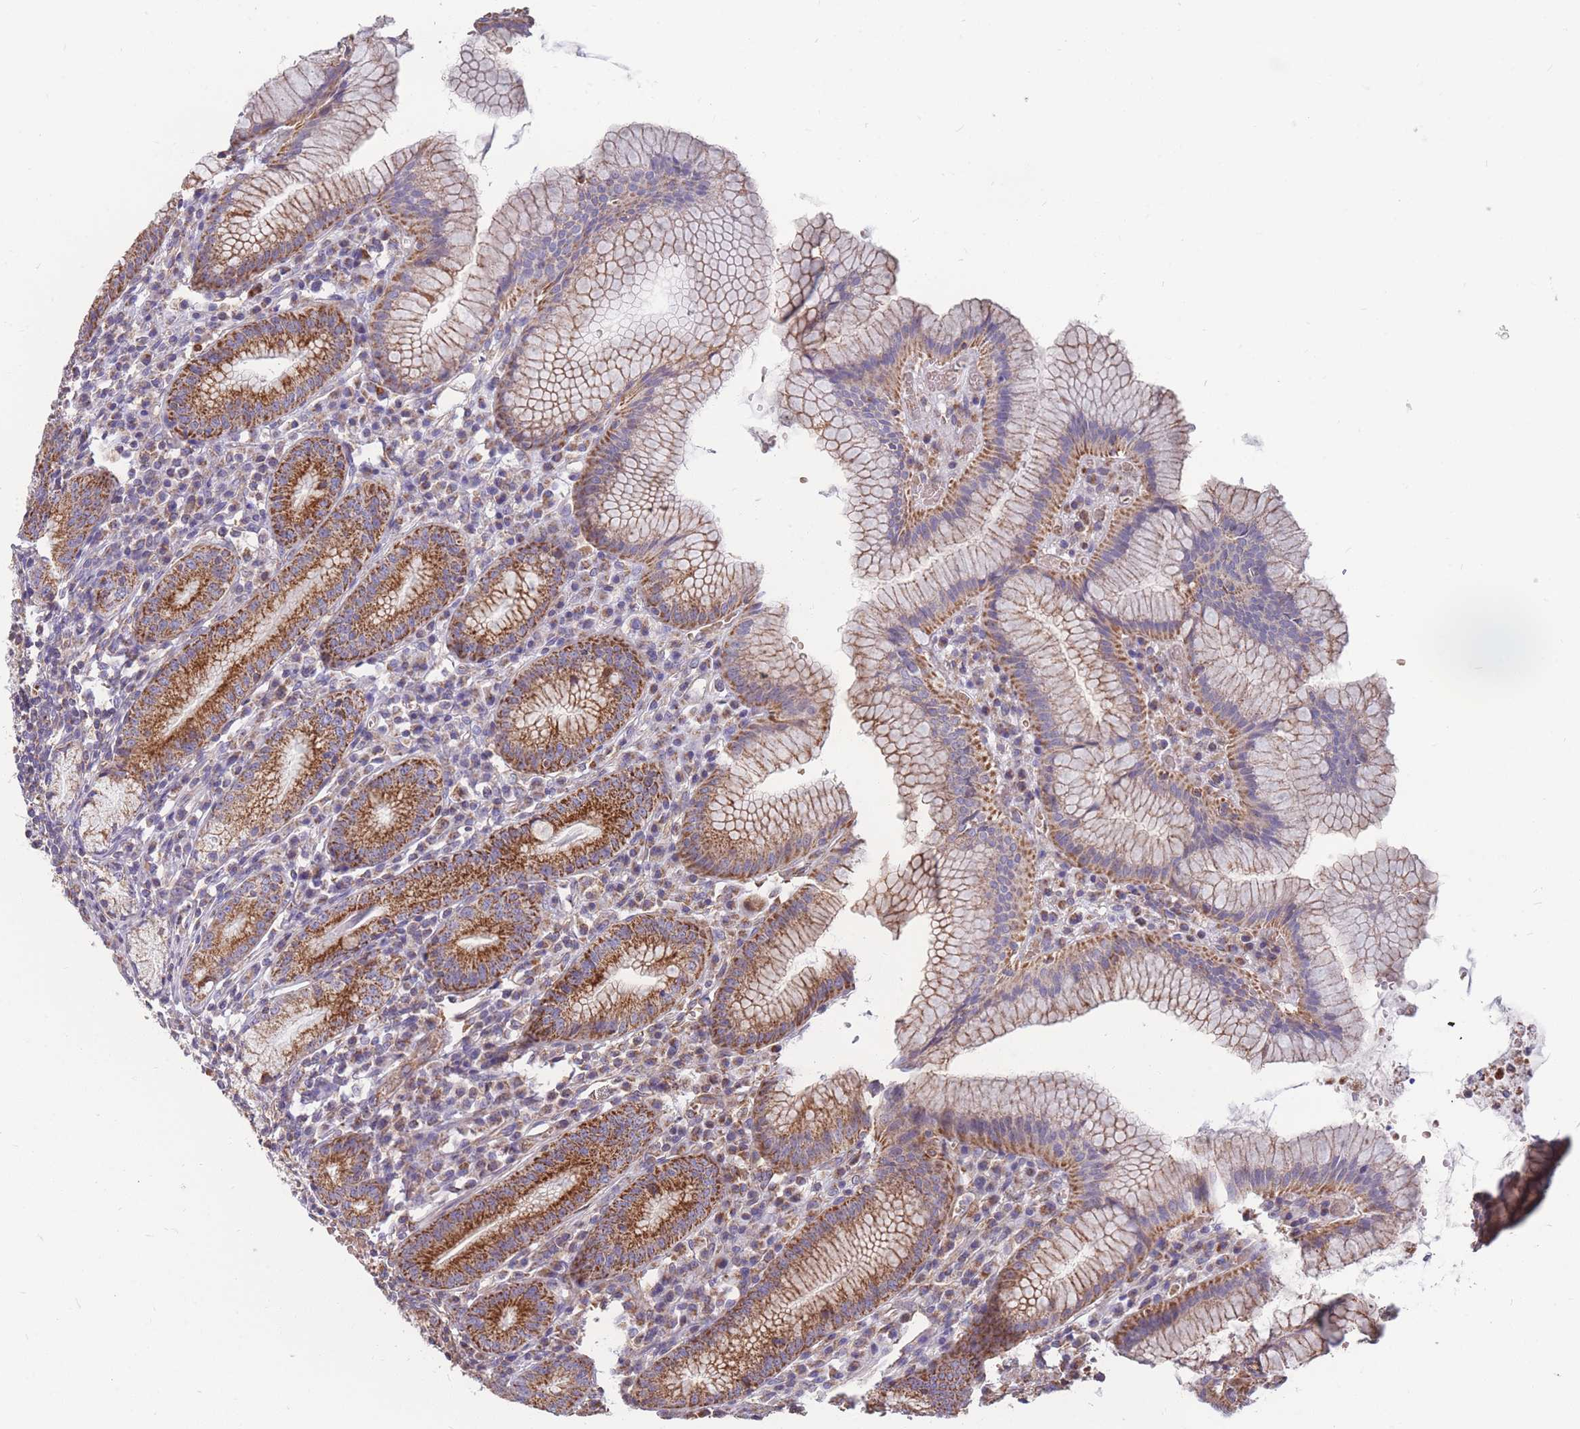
{"staining": {"intensity": "strong", "quantity": "25%-75%", "location": "cytoplasmic/membranous"}, "tissue": "stomach", "cell_type": "Glandular cells", "image_type": "normal", "snomed": [{"axis": "morphology", "description": "Normal tissue, NOS"}, {"axis": "topography", "description": "Stomach"}], "caption": "Immunohistochemistry histopathology image of benign stomach stained for a protein (brown), which exhibits high levels of strong cytoplasmic/membranous staining in approximately 25%-75% of glandular cells.", "gene": "MRPS9", "patient": {"sex": "male", "age": 55}}